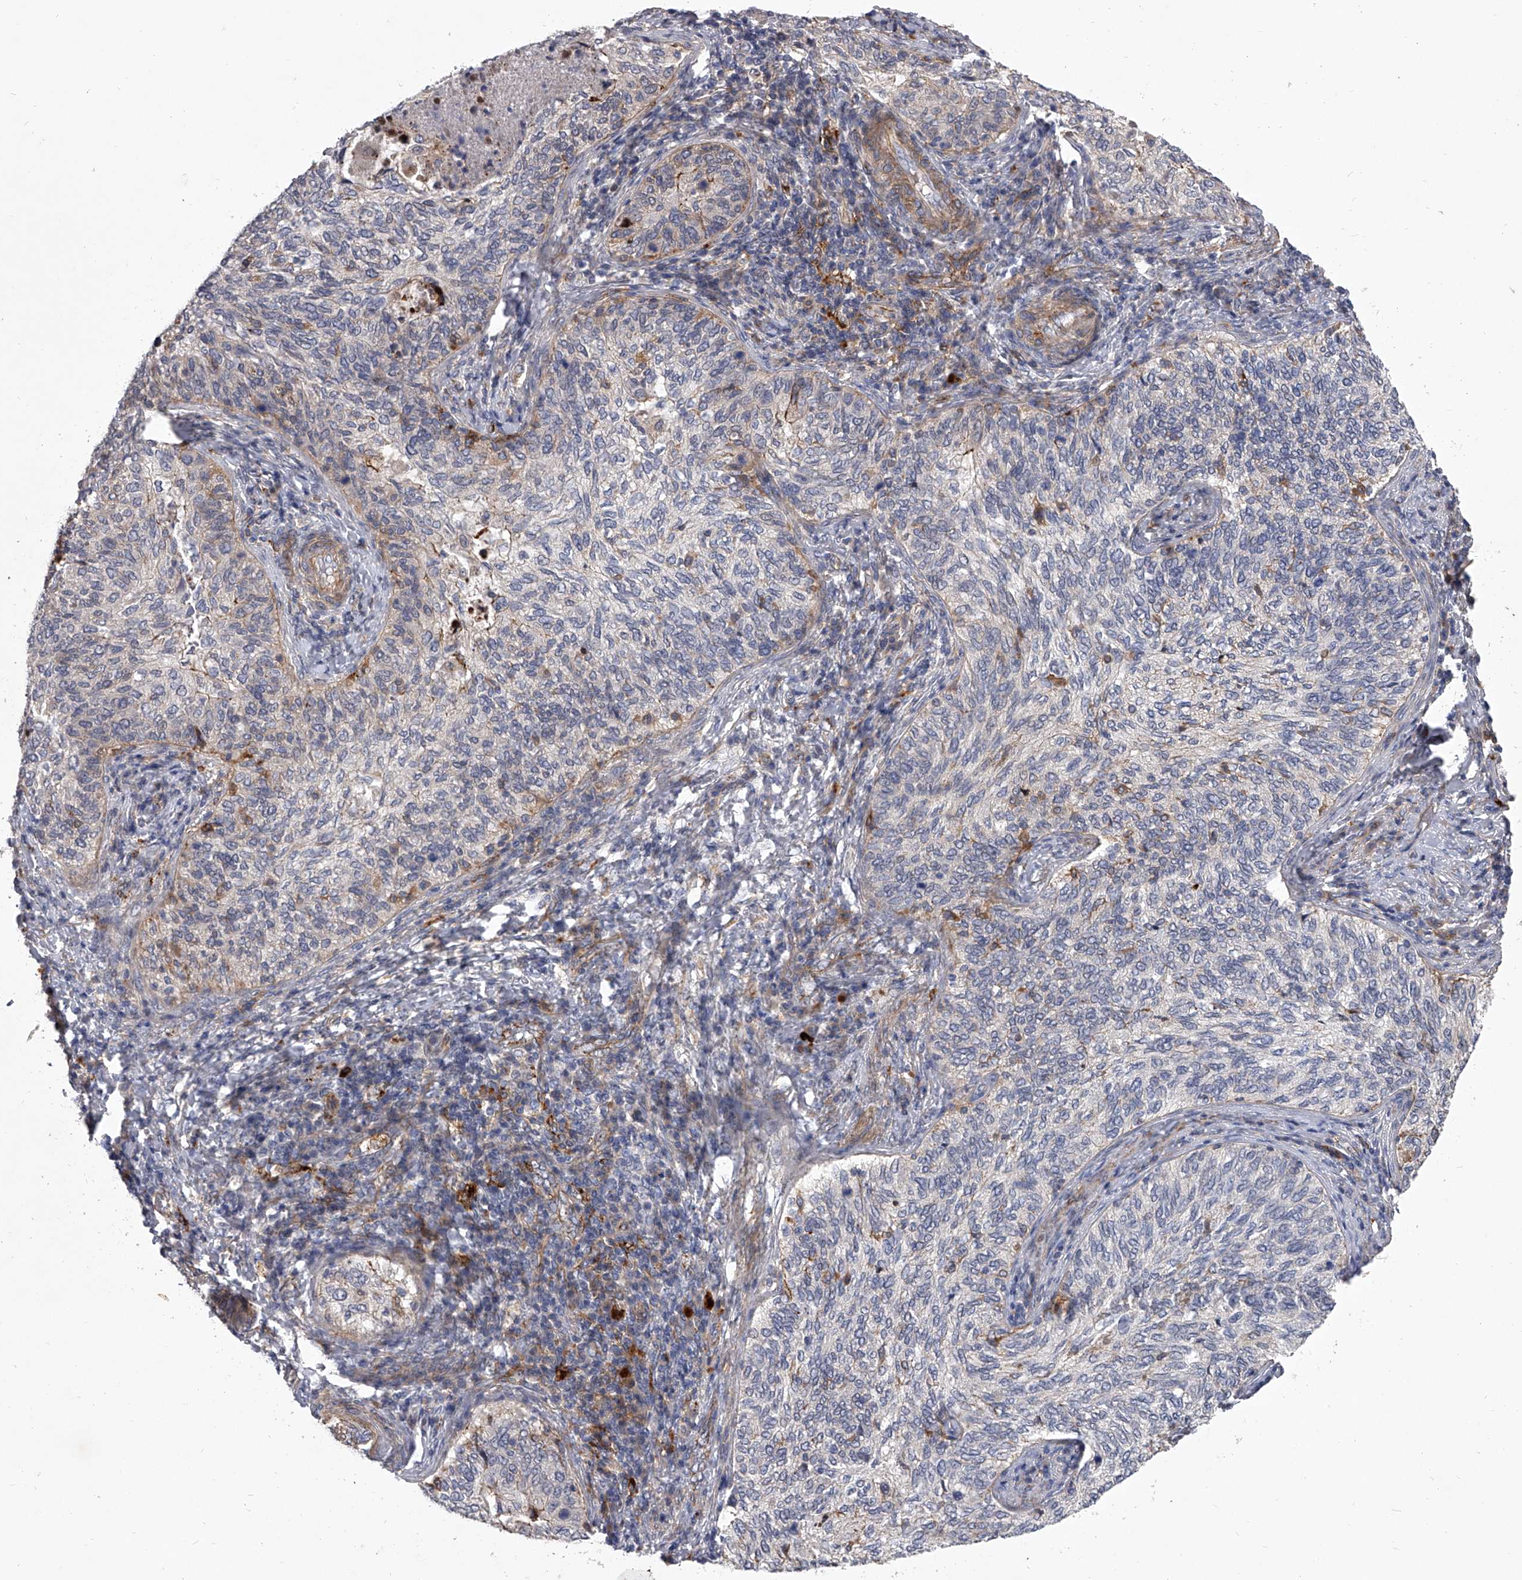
{"staining": {"intensity": "weak", "quantity": "<25%", "location": "cytoplasmic/membranous"}, "tissue": "cervical cancer", "cell_type": "Tumor cells", "image_type": "cancer", "snomed": [{"axis": "morphology", "description": "Squamous cell carcinoma, NOS"}, {"axis": "topography", "description": "Cervix"}], "caption": "A photomicrograph of human squamous cell carcinoma (cervical) is negative for staining in tumor cells.", "gene": "MINDY4", "patient": {"sex": "female", "age": 30}}